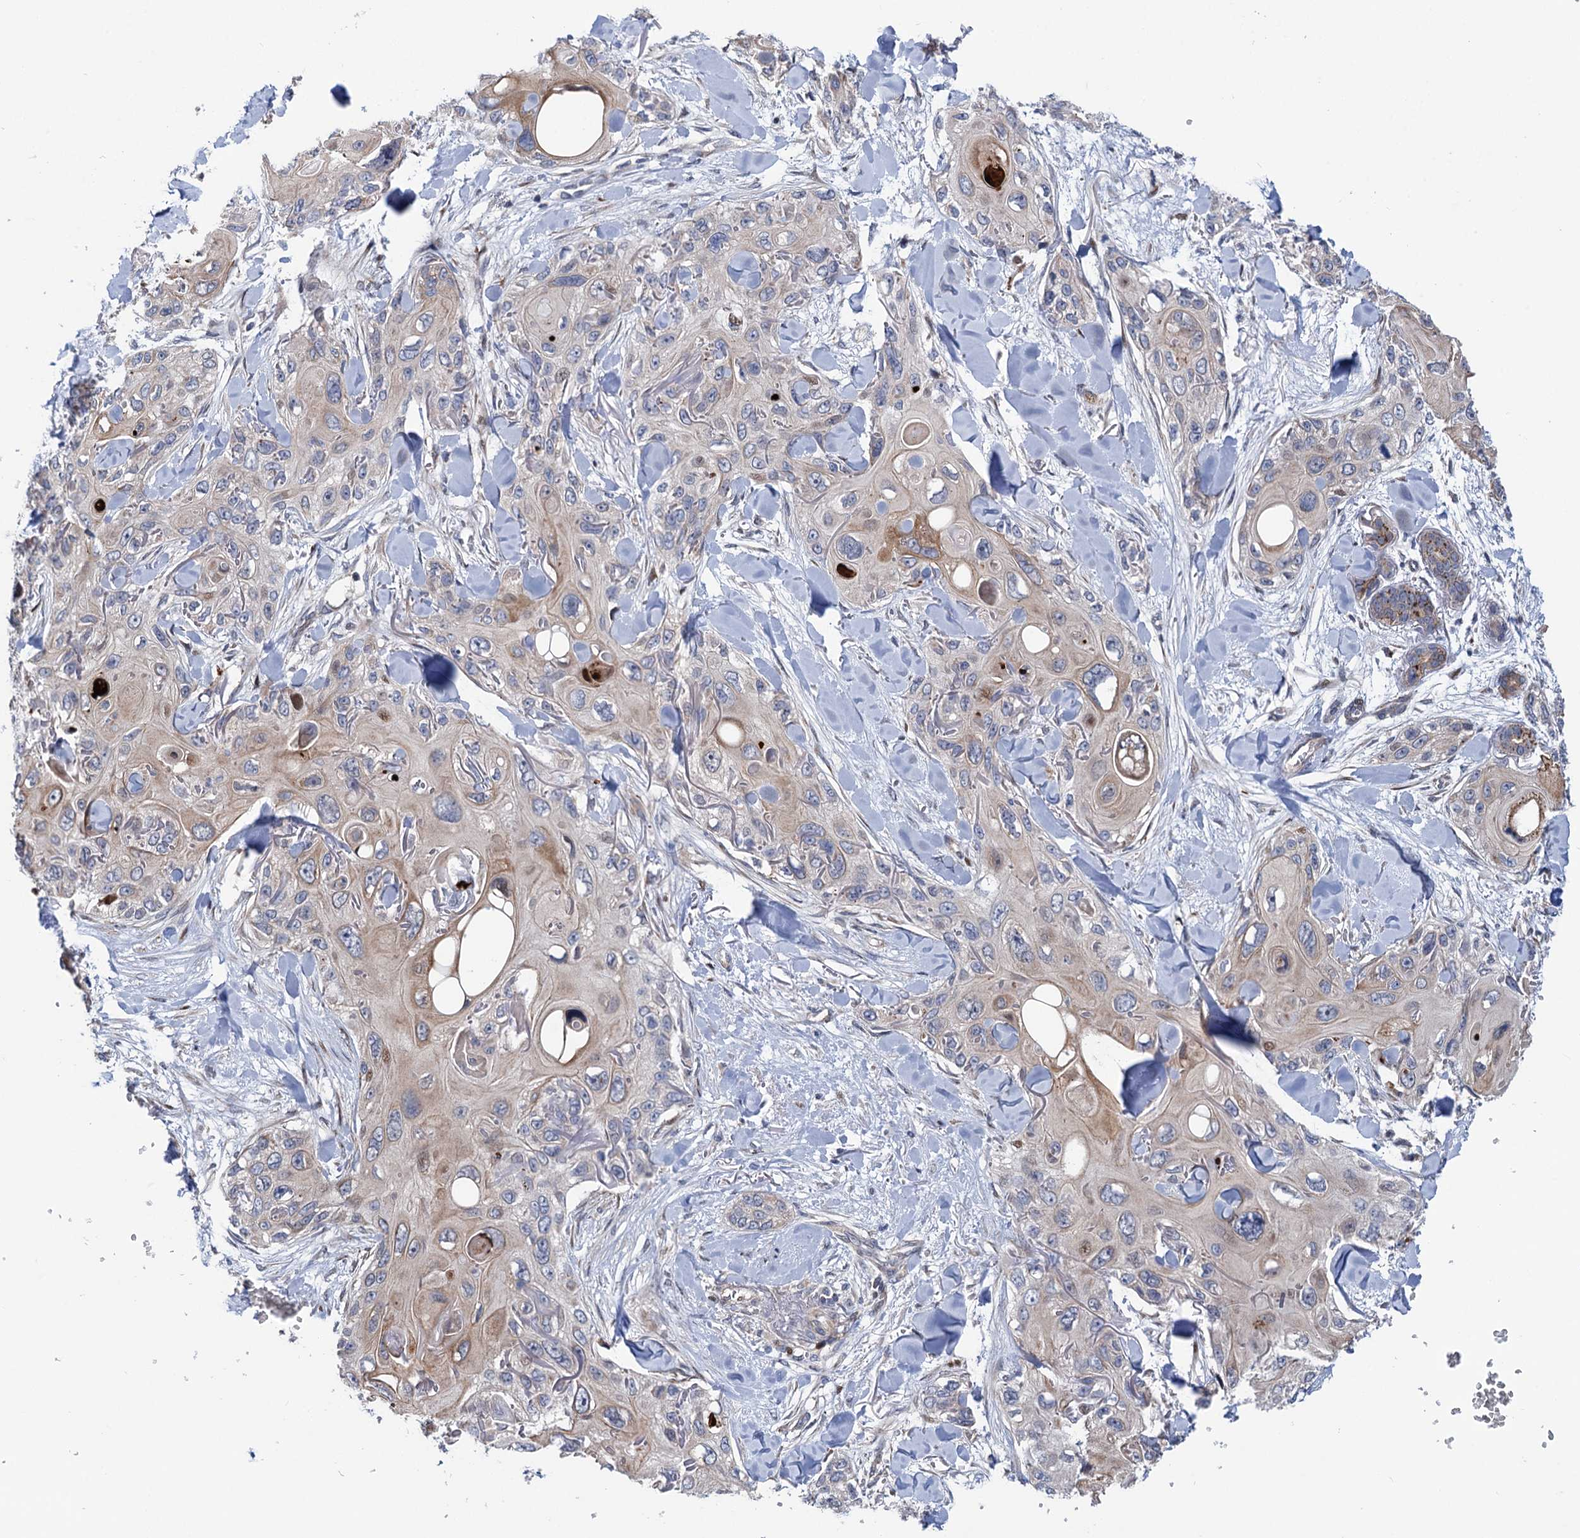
{"staining": {"intensity": "weak", "quantity": "<25%", "location": "cytoplasmic/membranous"}, "tissue": "skin cancer", "cell_type": "Tumor cells", "image_type": "cancer", "snomed": [{"axis": "morphology", "description": "Normal tissue, NOS"}, {"axis": "morphology", "description": "Squamous cell carcinoma, NOS"}, {"axis": "topography", "description": "Skin"}], "caption": "The image exhibits no staining of tumor cells in skin squamous cell carcinoma. The staining is performed using DAB (3,3'-diaminobenzidine) brown chromogen with nuclei counter-stained in using hematoxylin.", "gene": "UBR1", "patient": {"sex": "male", "age": 72}}